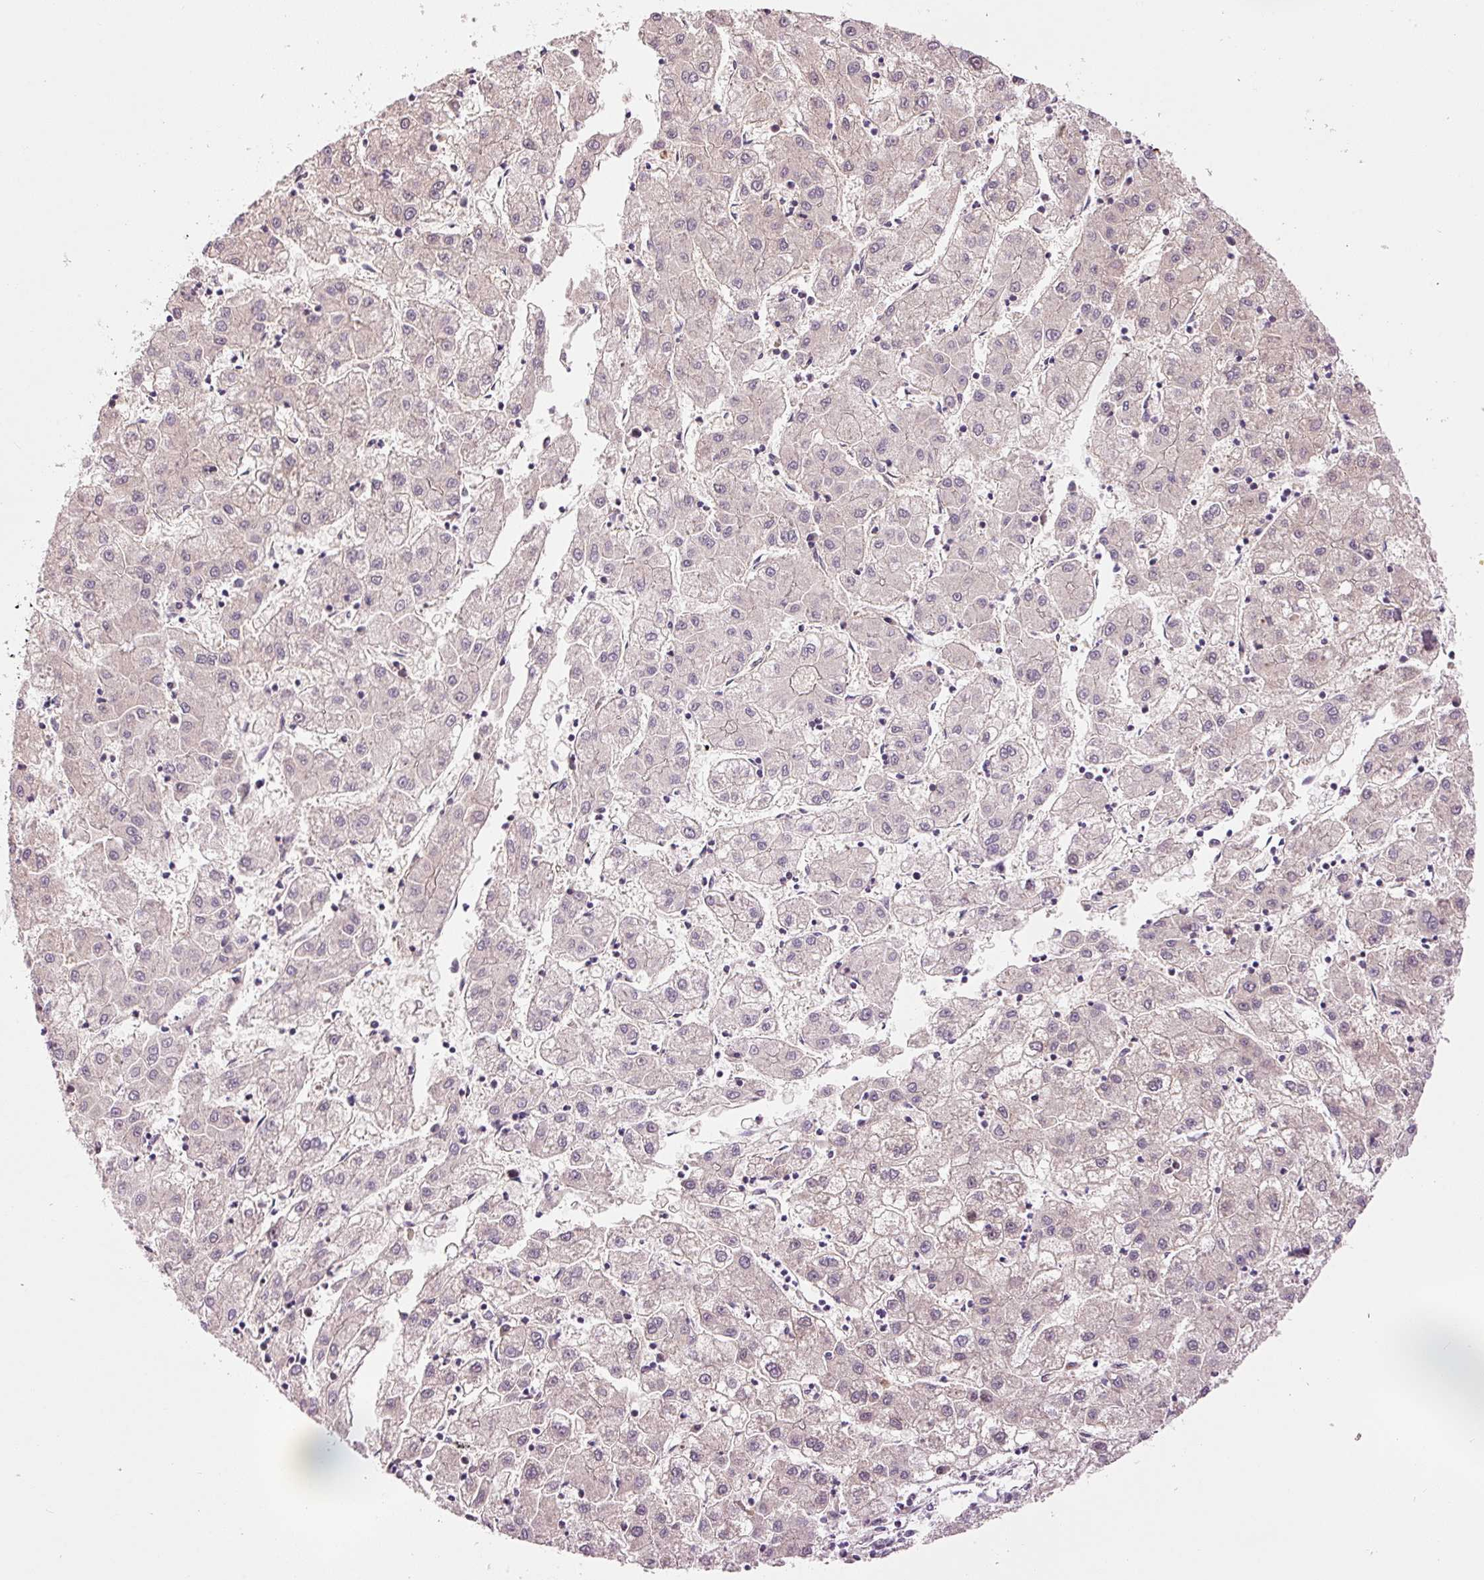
{"staining": {"intensity": "negative", "quantity": "none", "location": "none"}, "tissue": "liver cancer", "cell_type": "Tumor cells", "image_type": "cancer", "snomed": [{"axis": "morphology", "description": "Carcinoma, Hepatocellular, NOS"}, {"axis": "topography", "description": "Liver"}], "caption": "High power microscopy photomicrograph of an IHC micrograph of liver cancer, revealing no significant positivity in tumor cells.", "gene": "PPP1R14B", "patient": {"sex": "male", "age": 72}}